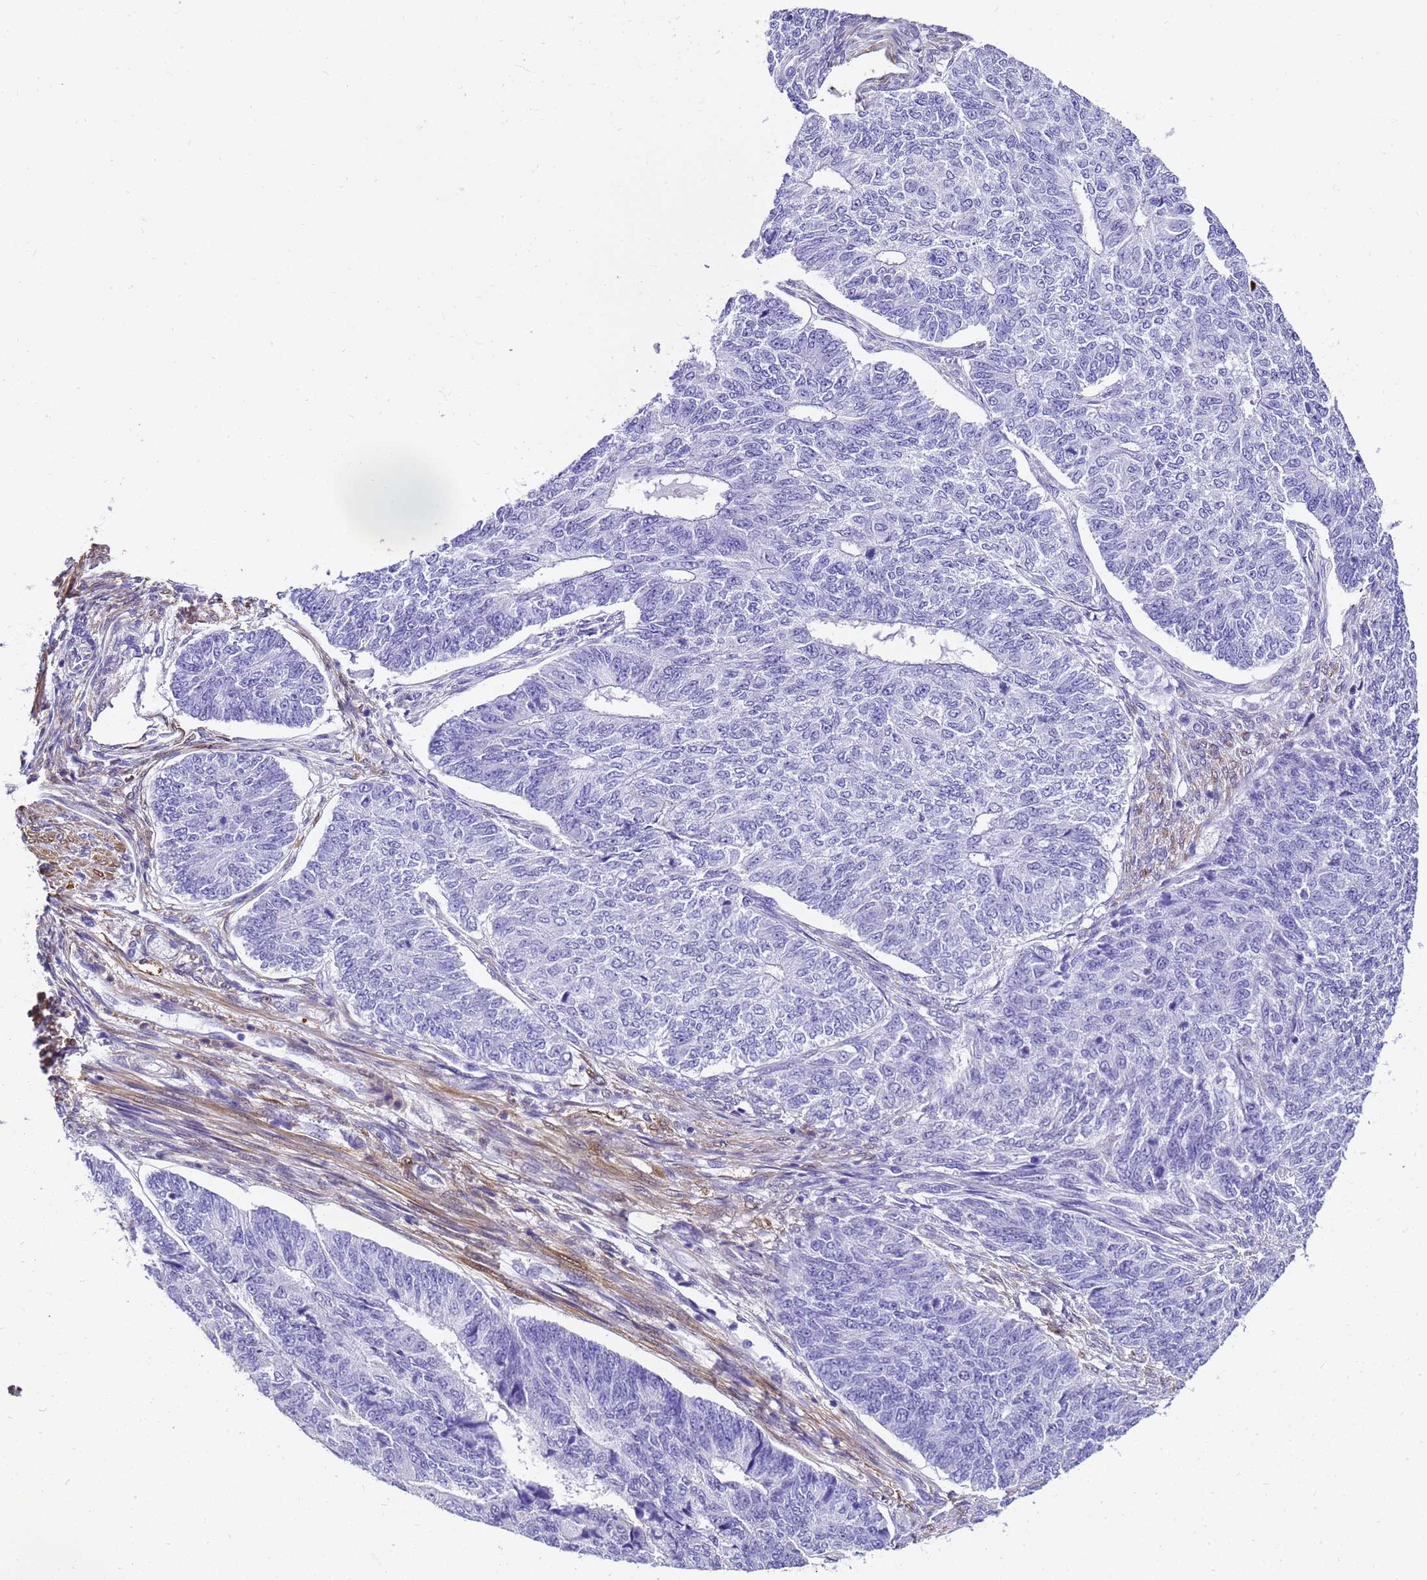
{"staining": {"intensity": "negative", "quantity": "none", "location": "none"}, "tissue": "endometrial cancer", "cell_type": "Tumor cells", "image_type": "cancer", "snomed": [{"axis": "morphology", "description": "Adenocarcinoma, NOS"}, {"axis": "topography", "description": "Endometrium"}], "caption": "An immunohistochemistry (IHC) histopathology image of endometrial cancer (adenocarcinoma) is shown. There is no staining in tumor cells of endometrial cancer (adenocarcinoma).", "gene": "HSPB6", "patient": {"sex": "female", "age": 32}}